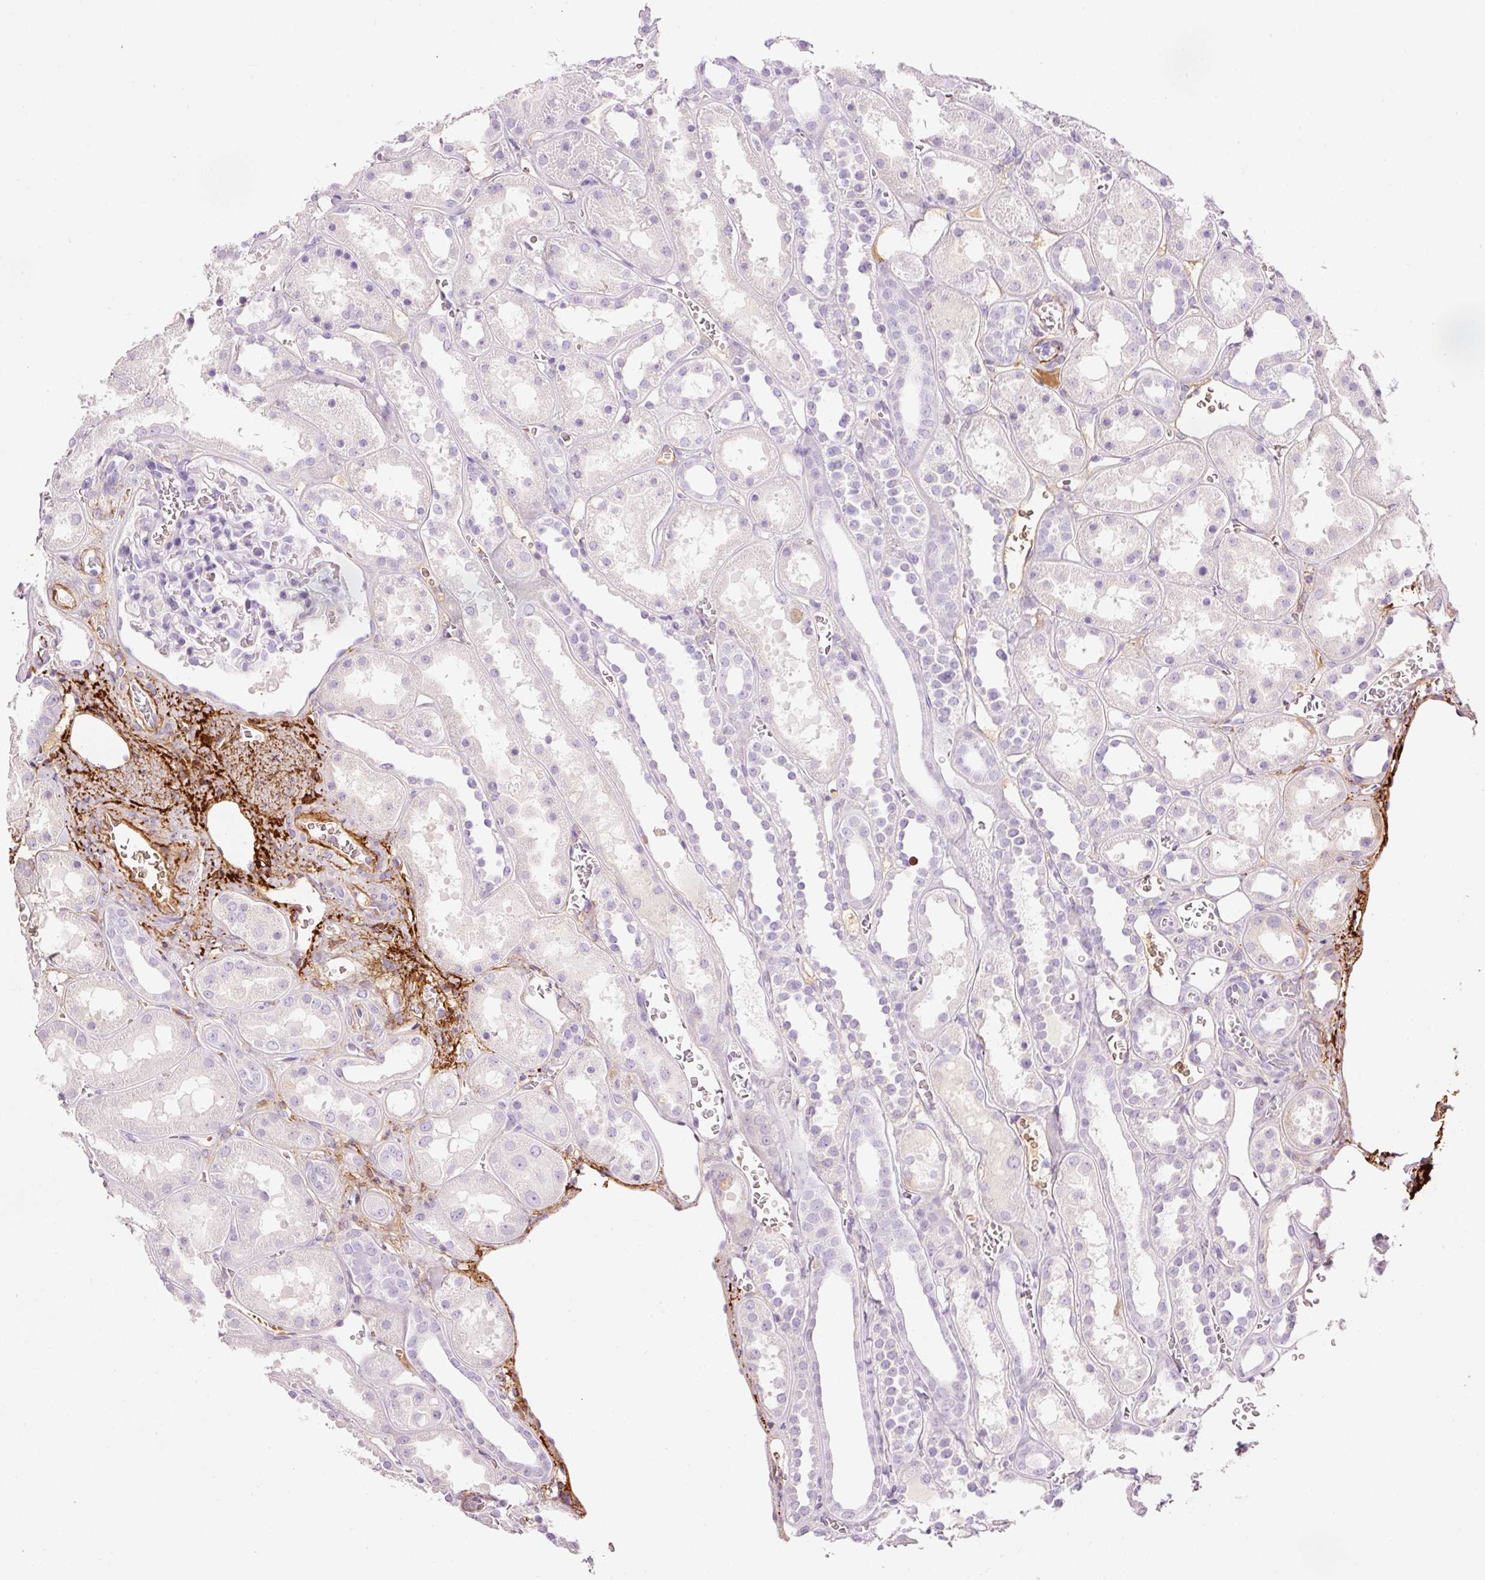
{"staining": {"intensity": "negative", "quantity": "none", "location": "none"}, "tissue": "kidney", "cell_type": "Cells in glomeruli", "image_type": "normal", "snomed": [{"axis": "morphology", "description": "Normal tissue, NOS"}, {"axis": "topography", "description": "Kidney"}], "caption": "Image shows no protein staining in cells in glomeruli of normal kidney. The staining was performed using DAB (3,3'-diaminobenzidine) to visualize the protein expression in brown, while the nuclei were stained in blue with hematoxylin (Magnification: 20x).", "gene": "MFAP4", "patient": {"sex": "female", "age": 41}}